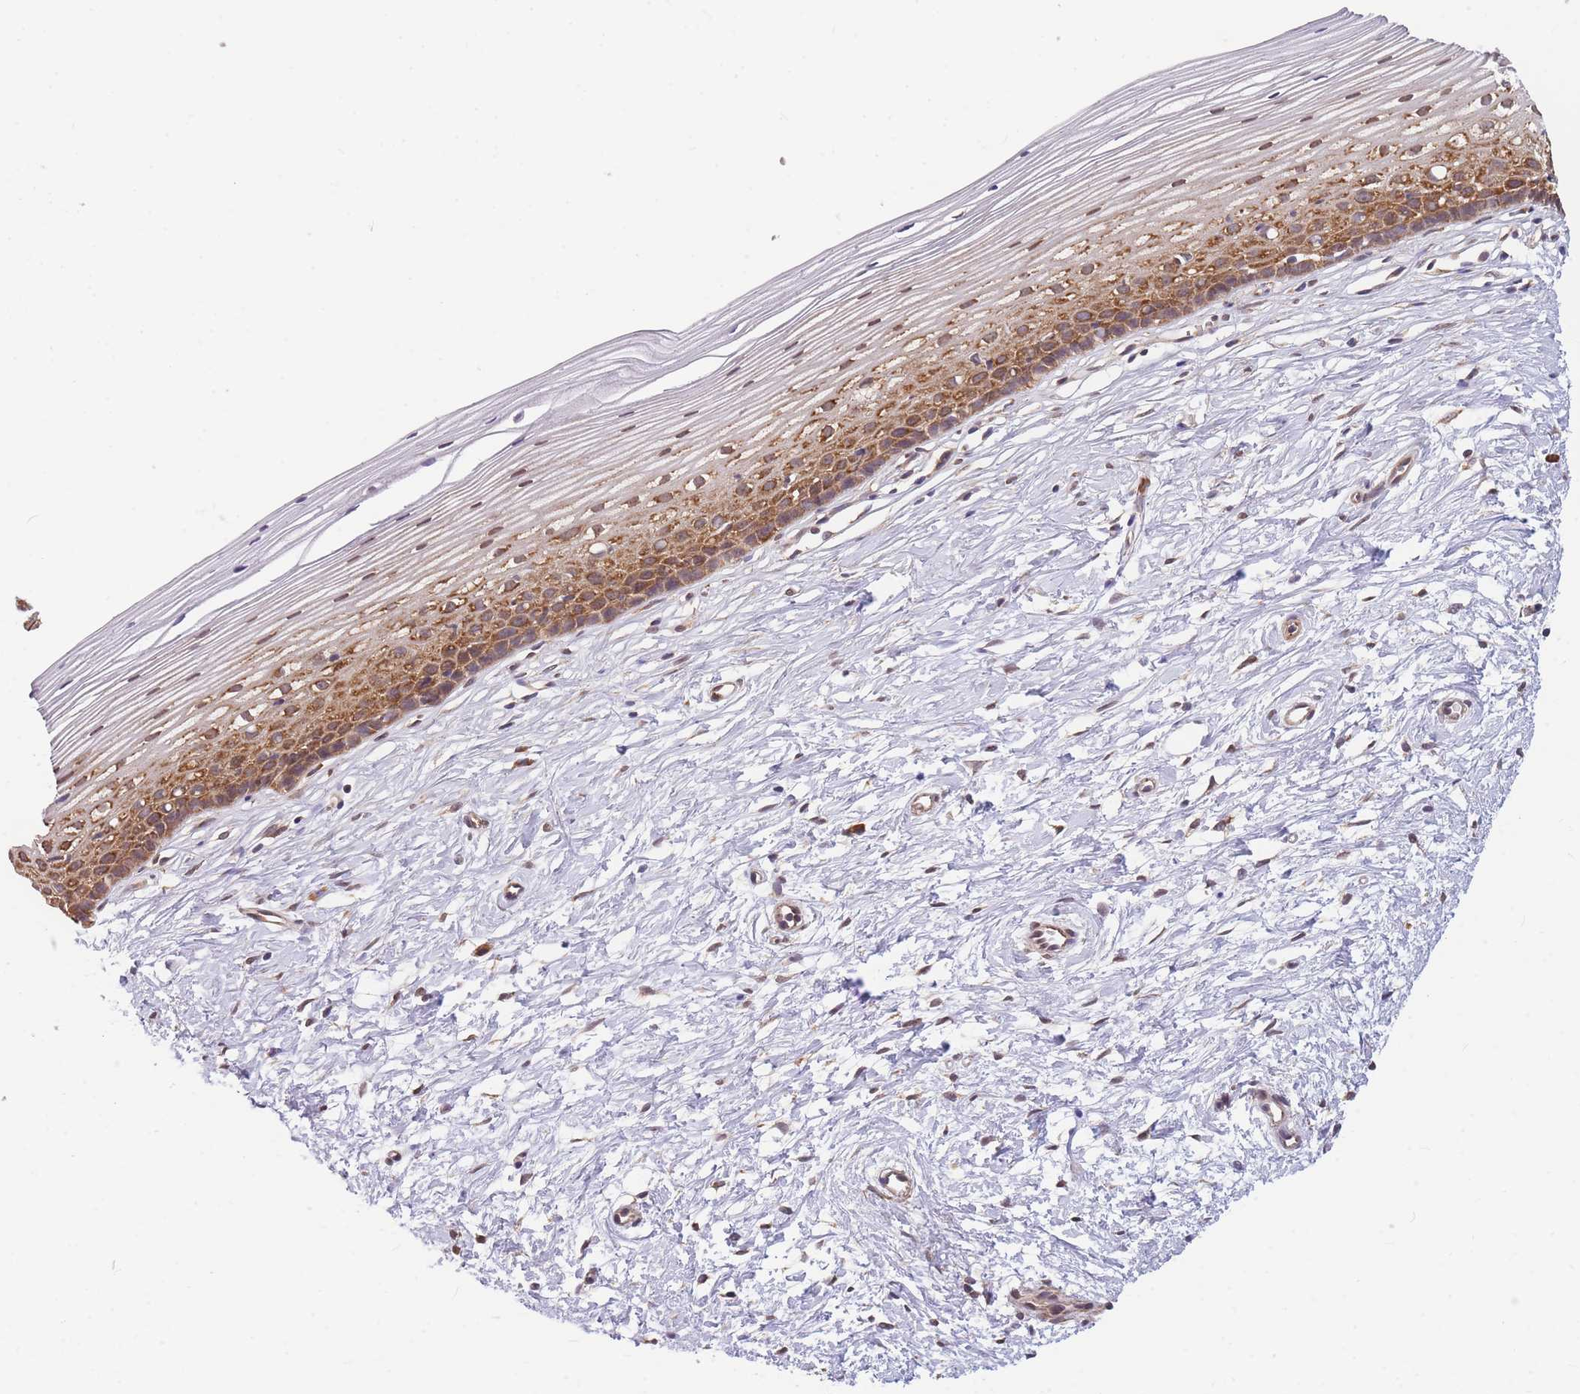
{"staining": {"intensity": "moderate", "quantity": ">75%", "location": "cytoplasmic/membranous"}, "tissue": "cervix", "cell_type": "Glandular cells", "image_type": "normal", "snomed": [{"axis": "morphology", "description": "Normal tissue, NOS"}, {"axis": "topography", "description": "Cervix"}], "caption": "A brown stain shows moderate cytoplasmic/membranous positivity of a protein in glandular cells of benign cervix.", "gene": "ENSG00000276345", "patient": {"sex": "female", "age": 40}}